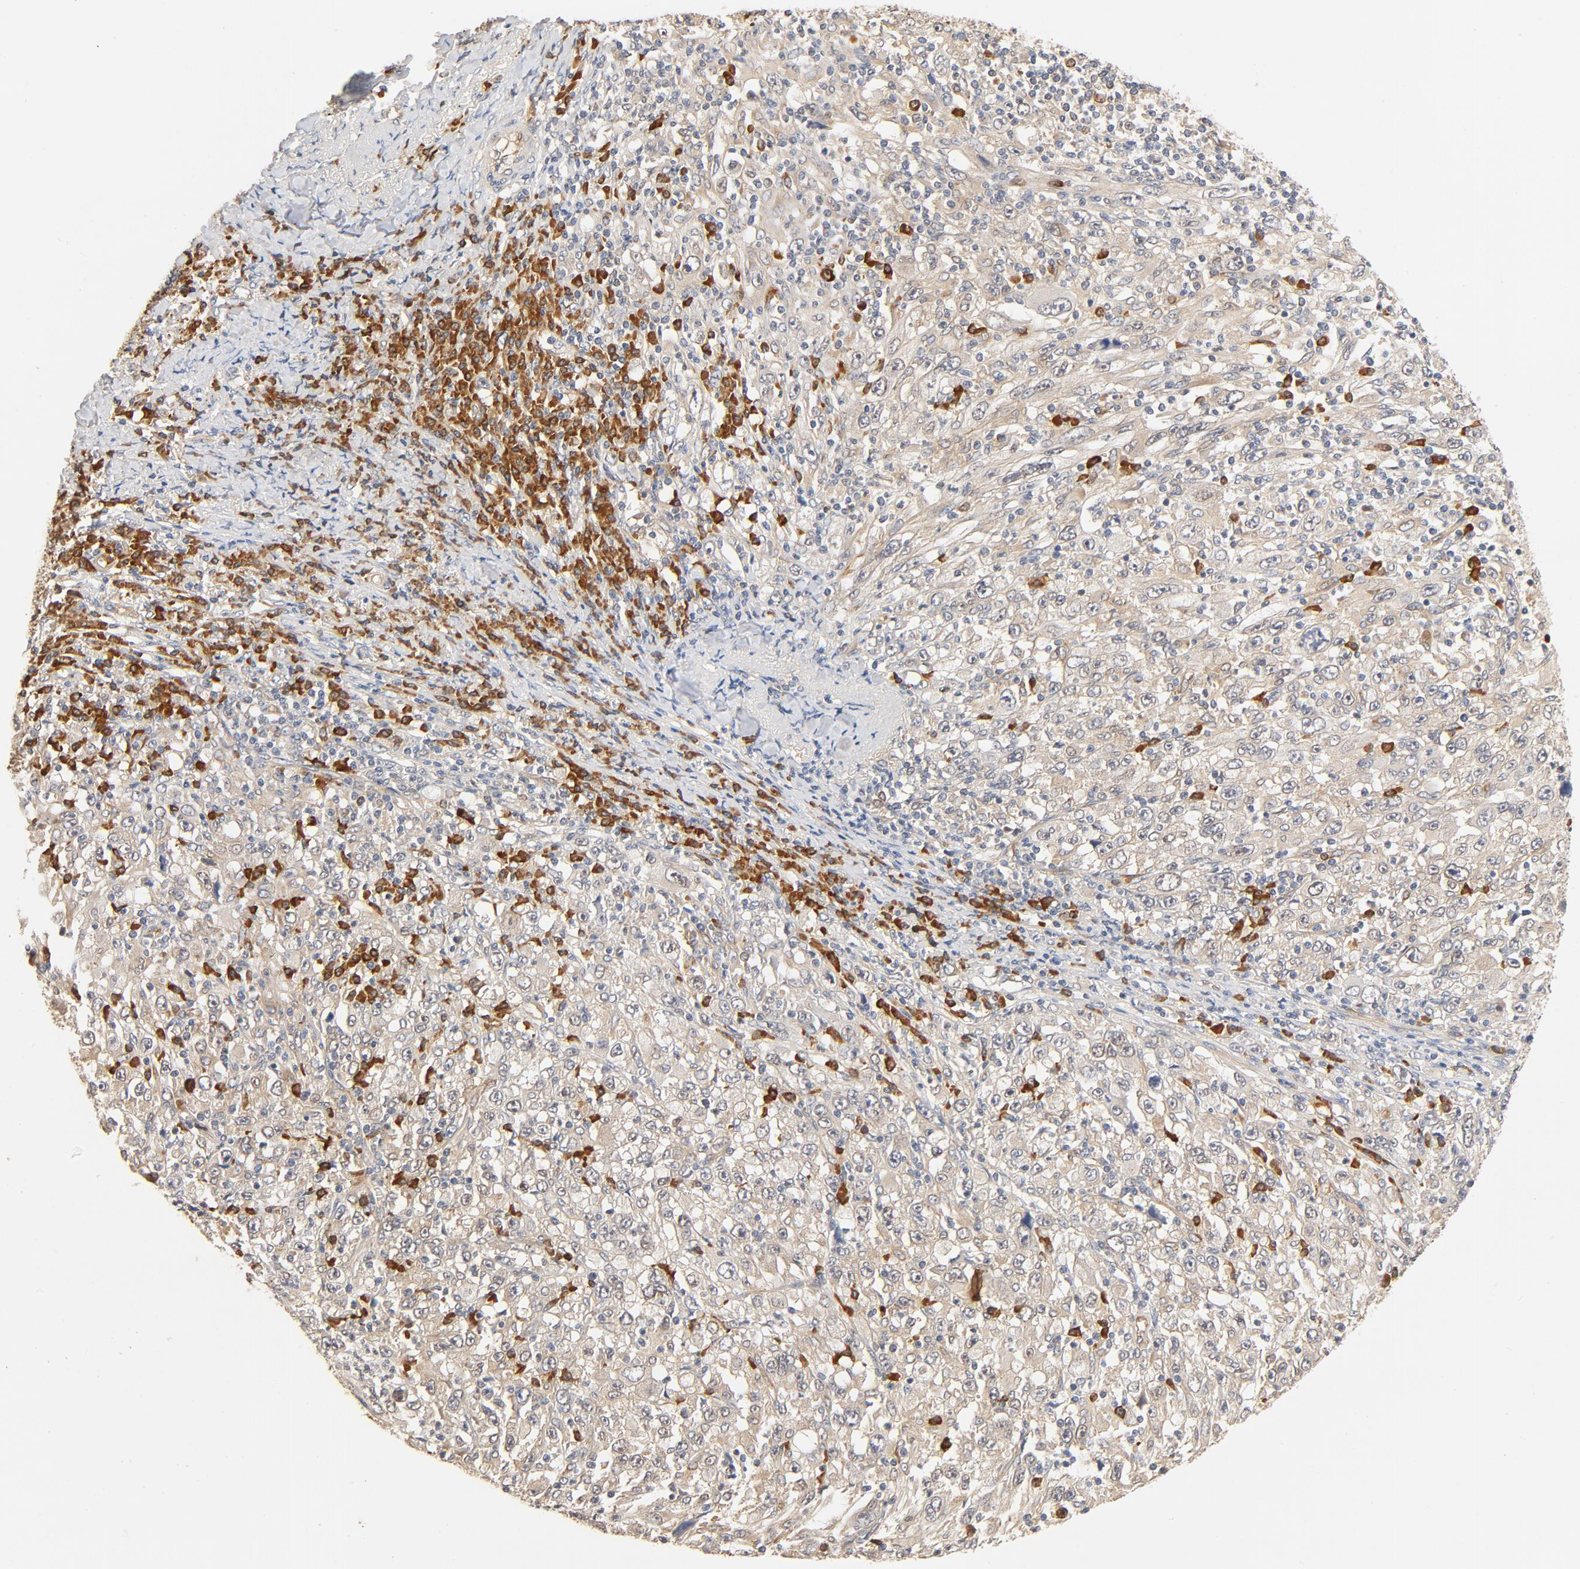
{"staining": {"intensity": "weak", "quantity": ">75%", "location": "cytoplasmic/membranous"}, "tissue": "melanoma", "cell_type": "Tumor cells", "image_type": "cancer", "snomed": [{"axis": "morphology", "description": "Malignant melanoma, Metastatic site"}, {"axis": "topography", "description": "Skin"}], "caption": "Approximately >75% of tumor cells in melanoma demonstrate weak cytoplasmic/membranous protein expression as visualized by brown immunohistochemical staining.", "gene": "UBE2J1", "patient": {"sex": "female", "age": 56}}